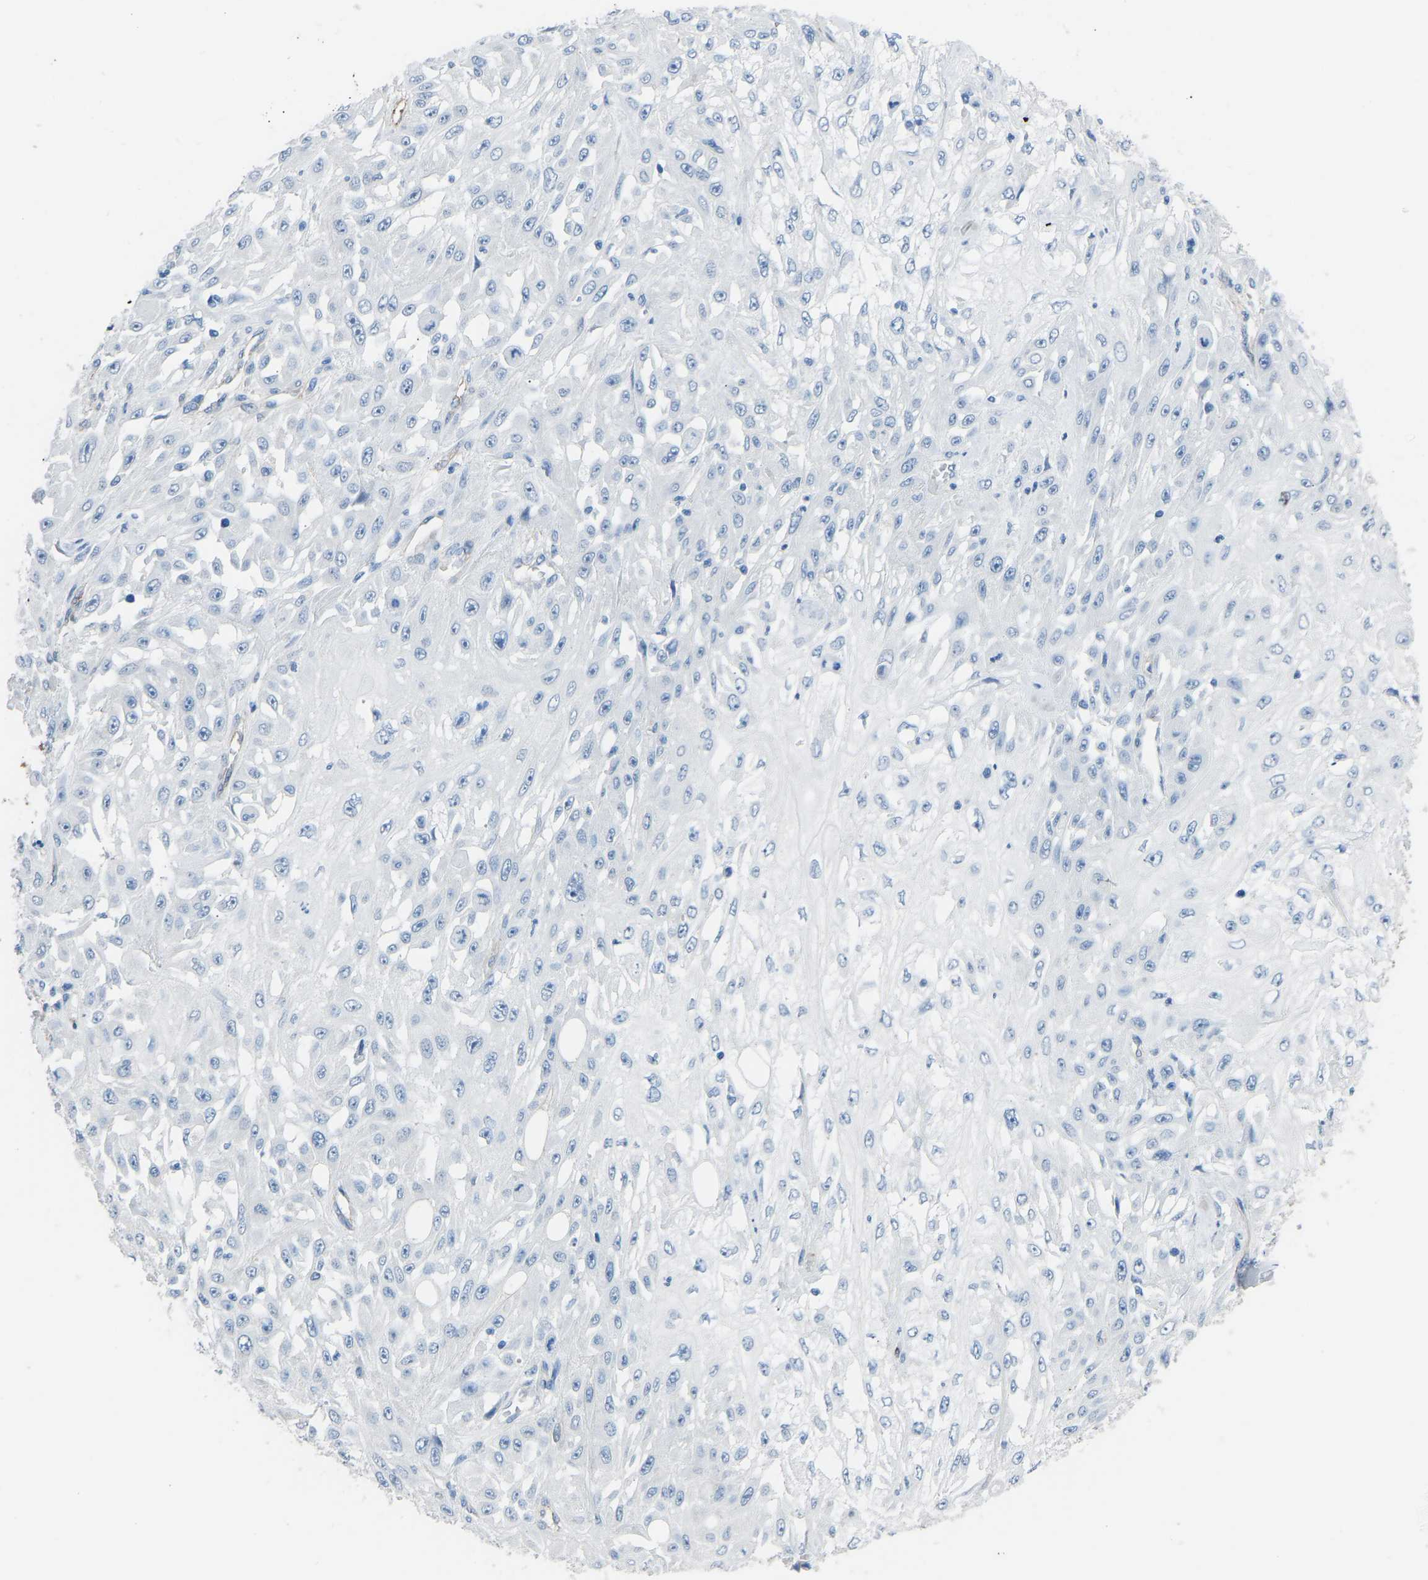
{"staining": {"intensity": "negative", "quantity": "none", "location": "none"}, "tissue": "skin cancer", "cell_type": "Tumor cells", "image_type": "cancer", "snomed": [{"axis": "morphology", "description": "Squamous cell carcinoma, NOS"}, {"axis": "morphology", "description": "Squamous cell carcinoma, metastatic, NOS"}, {"axis": "topography", "description": "Skin"}, {"axis": "topography", "description": "Lymph node"}], "caption": "Immunohistochemical staining of human skin cancer exhibits no significant staining in tumor cells. (DAB (3,3'-diaminobenzidine) IHC, high magnification).", "gene": "MYH10", "patient": {"sex": "male", "age": 75}}